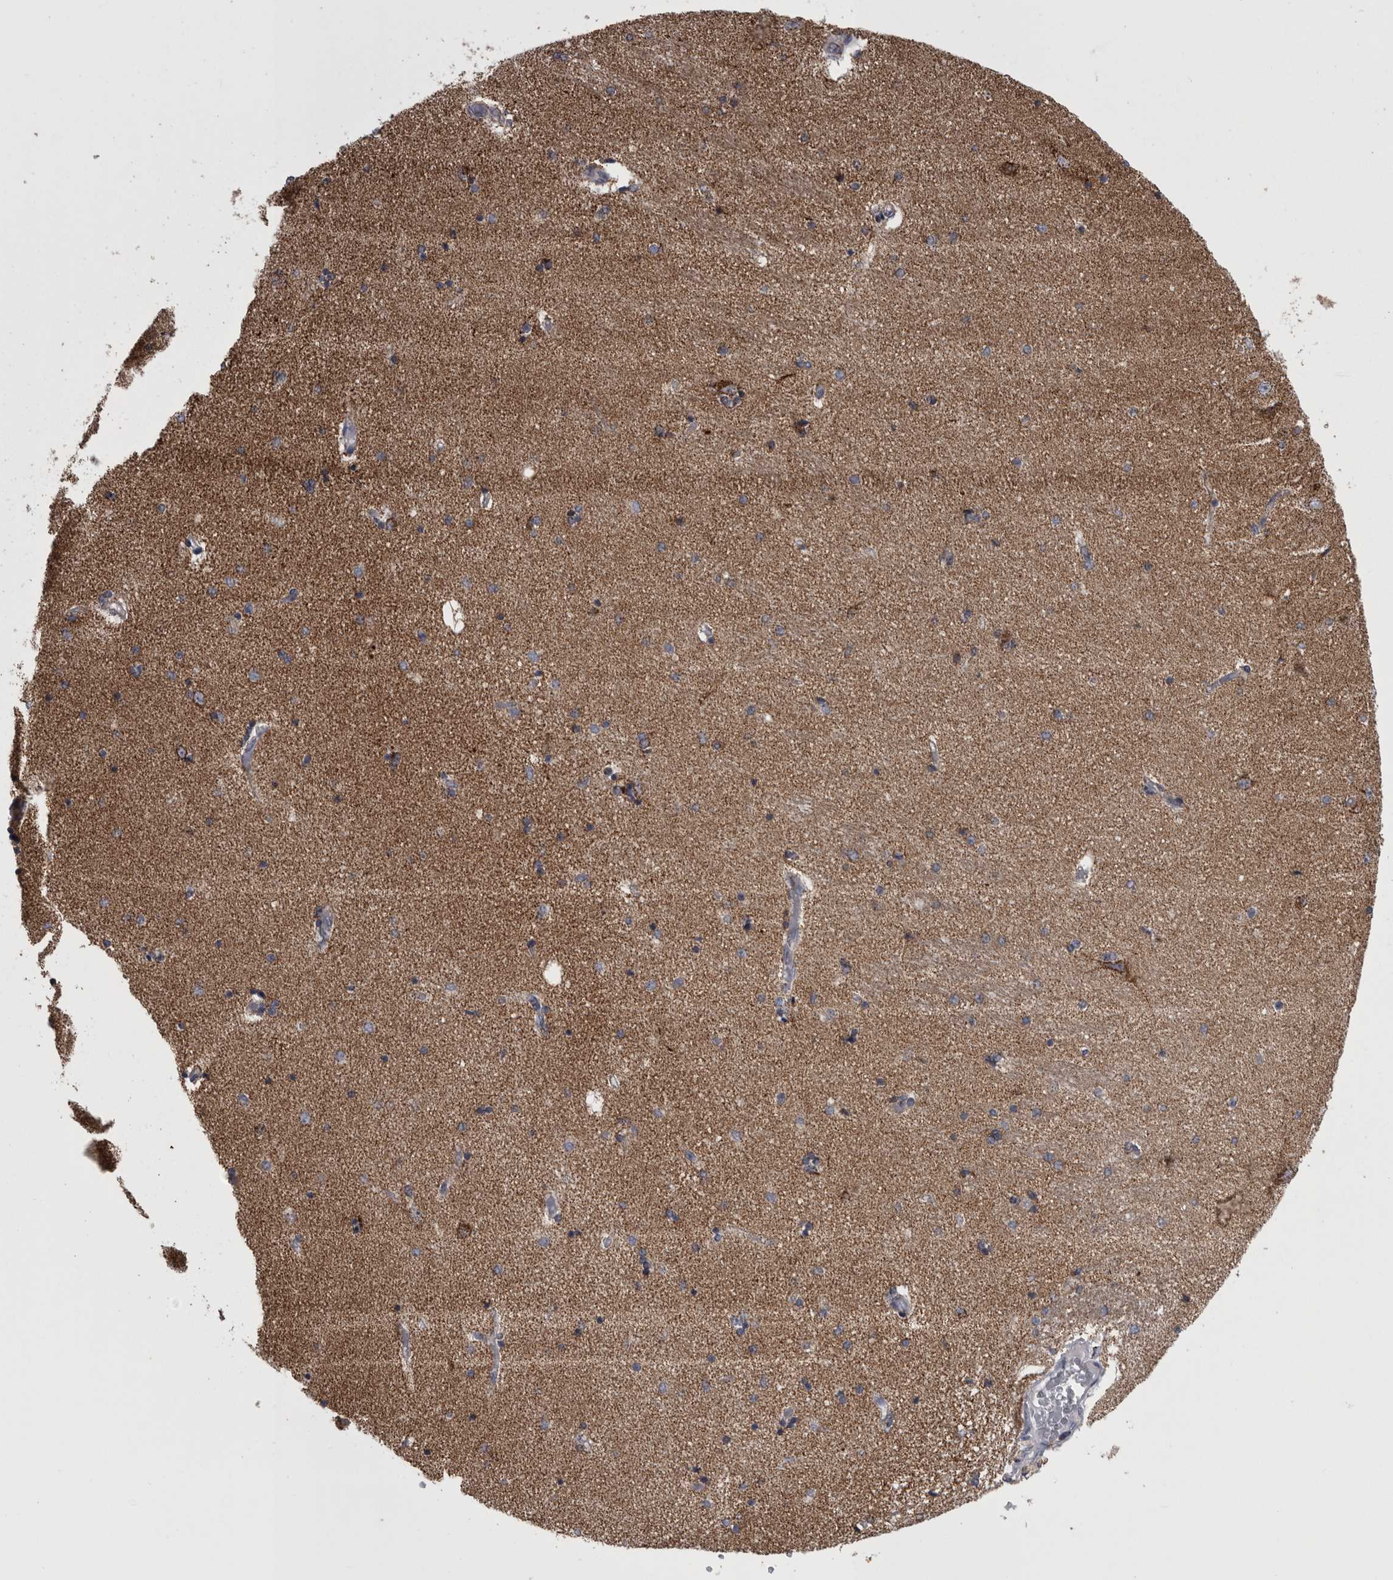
{"staining": {"intensity": "moderate", "quantity": "25%-75%", "location": "cytoplasmic/membranous"}, "tissue": "hippocampus", "cell_type": "Glial cells", "image_type": "normal", "snomed": [{"axis": "morphology", "description": "Normal tissue, NOS"}, {"axis": "topography", "description": "Hippocampus"}], "caption": "Glial cells exhibit moderate cytoplasmic/membranous positivity in approximately 25%-75% of cells in normal hippocampus.", "gene": "MDH2", "patient": {"sex": "female", "age": 54}}